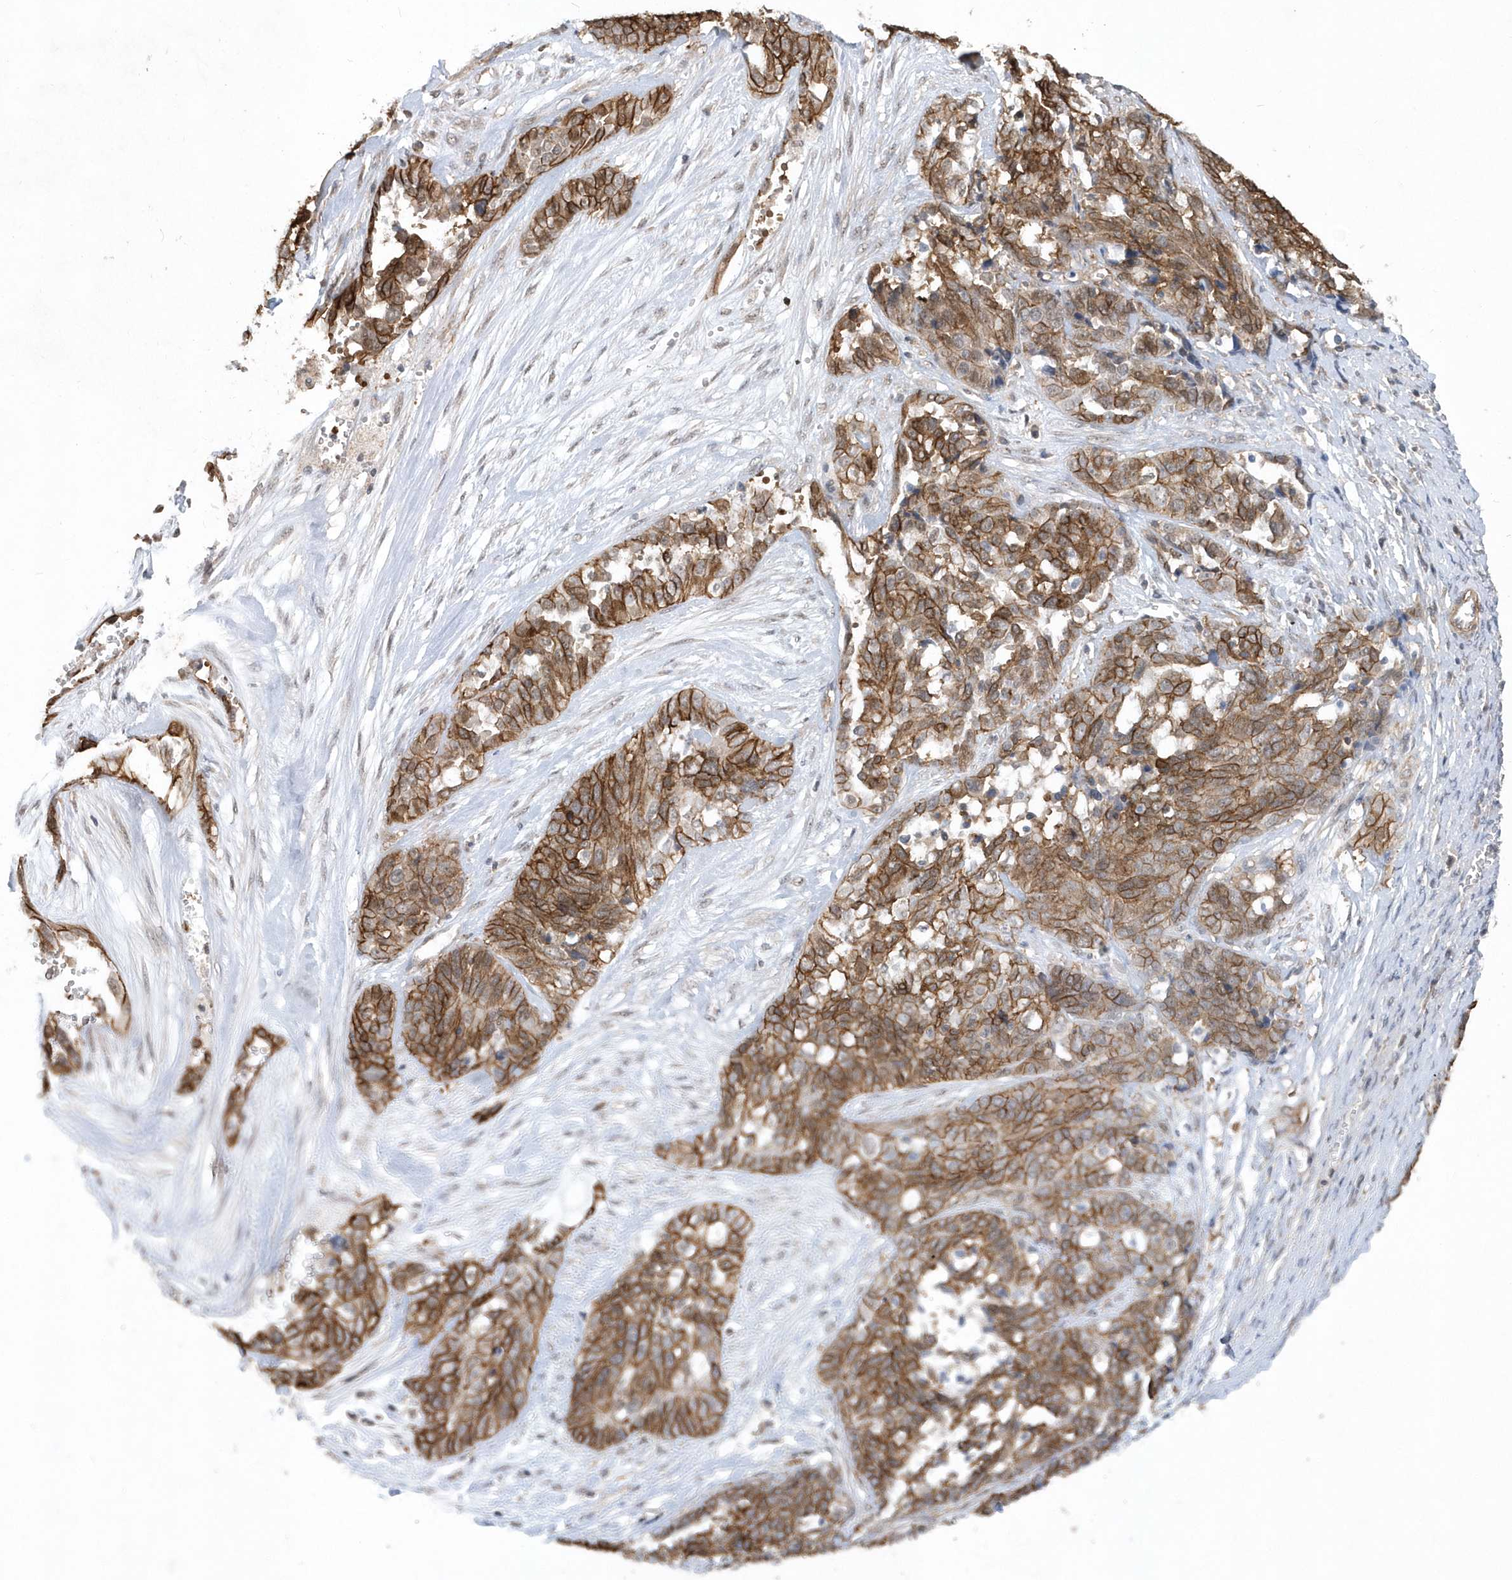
{"staining": {"intensity": "strong", "quantity": ">75%", "location": "cytoplasmic/membranous"}, "tissue": "ovarian cancer", "cell_type": "Tumor cells", "image_type": "cancer", "snomed": [{"axis": "morphology", "description": "Cystadenocarcinoma, serous, NOS"}, {"axis": "topography", "description": "Ovary"}], "caption": "About >75% of tumor cells in human ovarian serous cystadenocarcinoma display strong cytoplasmic/membranous protein expression as visualized by brown immunohistochemical staining.", "gene": "CRIP3", "patient": {"sex": "female", "age": 44}}